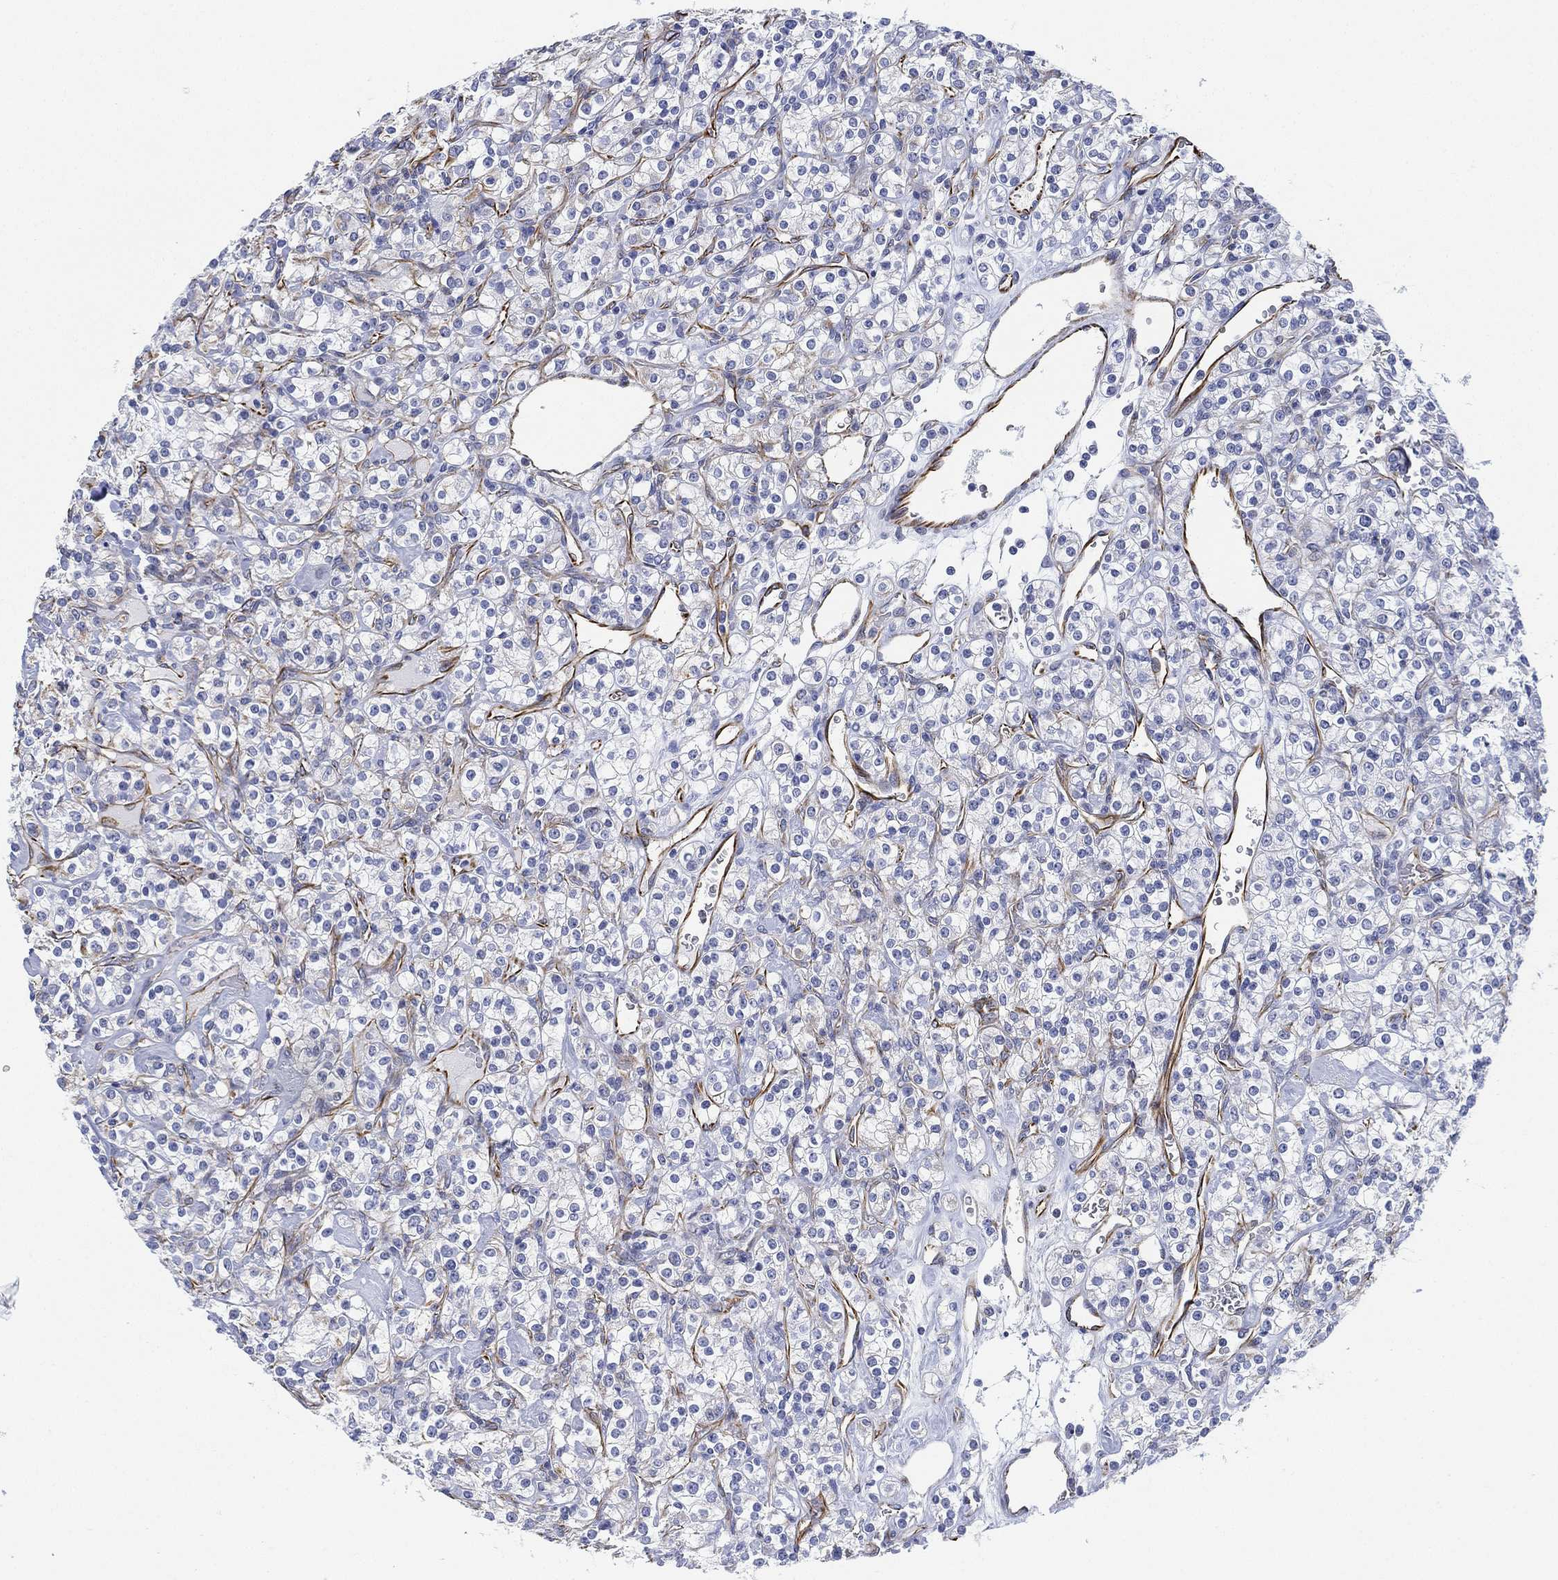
{"staining": {"intensity": "weak", "quantity": "<25%", "location": "cytoplasmic/membranous"}, "tissue": "renal cancer", "cell_type": "Tumor cells", "image_type": "cancer", "snomed": [{"axis": "morphology", "description": "Adenocarcinoma, NOS"}, {"axis": "topography", "description": "Kidney"}], "caption": "Image shows no protein staining in tumor cells of renal adenocarcinoma tissue.", "gene": "PSKH2", "patient": {"sex": "male", "age": 77}}